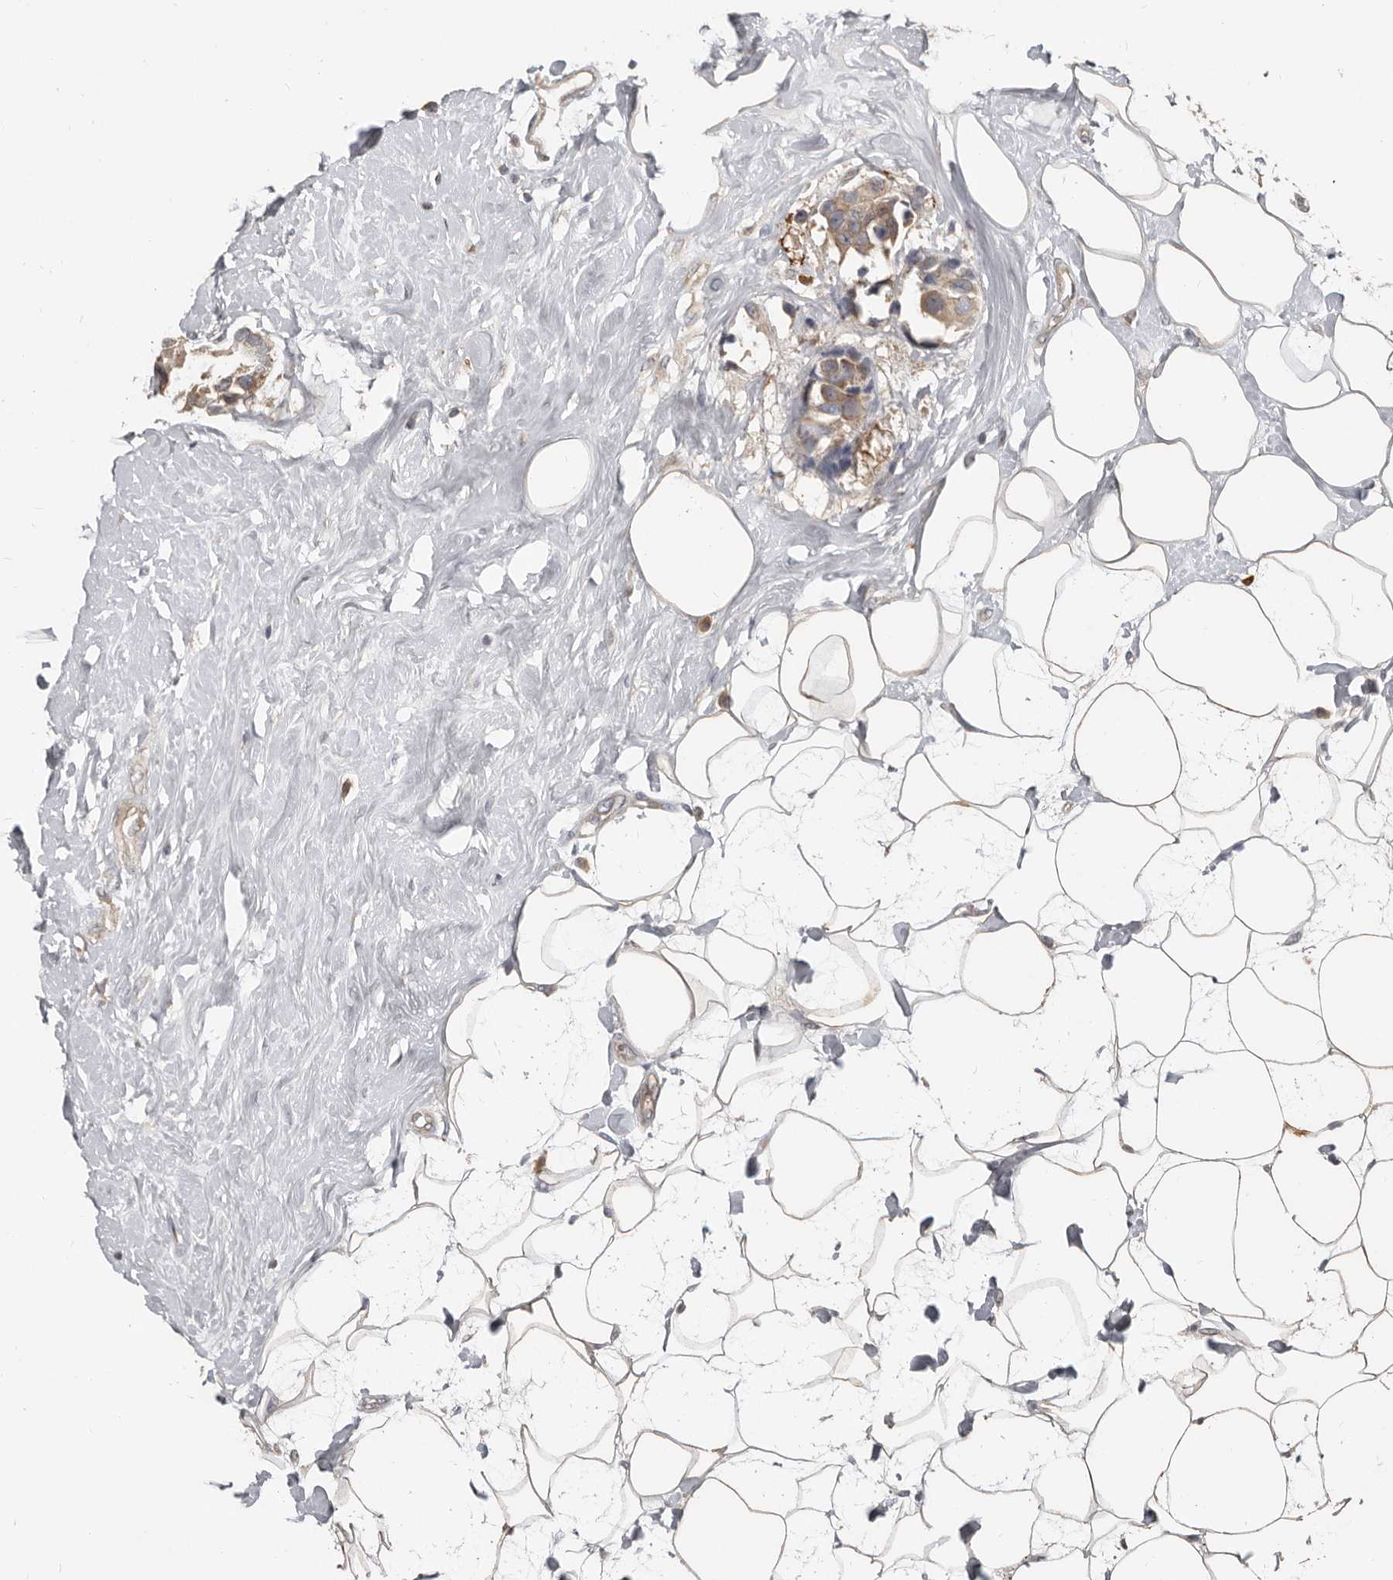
{"staining": {"intensity": "weak", "quantity": ">75%", "location": "cytoplasmic/membranous"}, "tissue": "breast cancer", "cell_type": "Tumor cells", "image_type": "cancer", "snomed": [{"axis": "morphology", "description": "Normal tissue, NOS"}, {"axis": "morphology", "description": "Duct carcinoma"}, {"axis": "topography", "description": "Breast"}], "caption": "Breast infiltrating ductal carcinoma tissue reveals weak cytoplasmic/membranous staining in about >75% of tumor cells, visualized by immunohistochemistry.", "gene": "AKNAD1", "patient": {"sex": "female", "age": 39}}